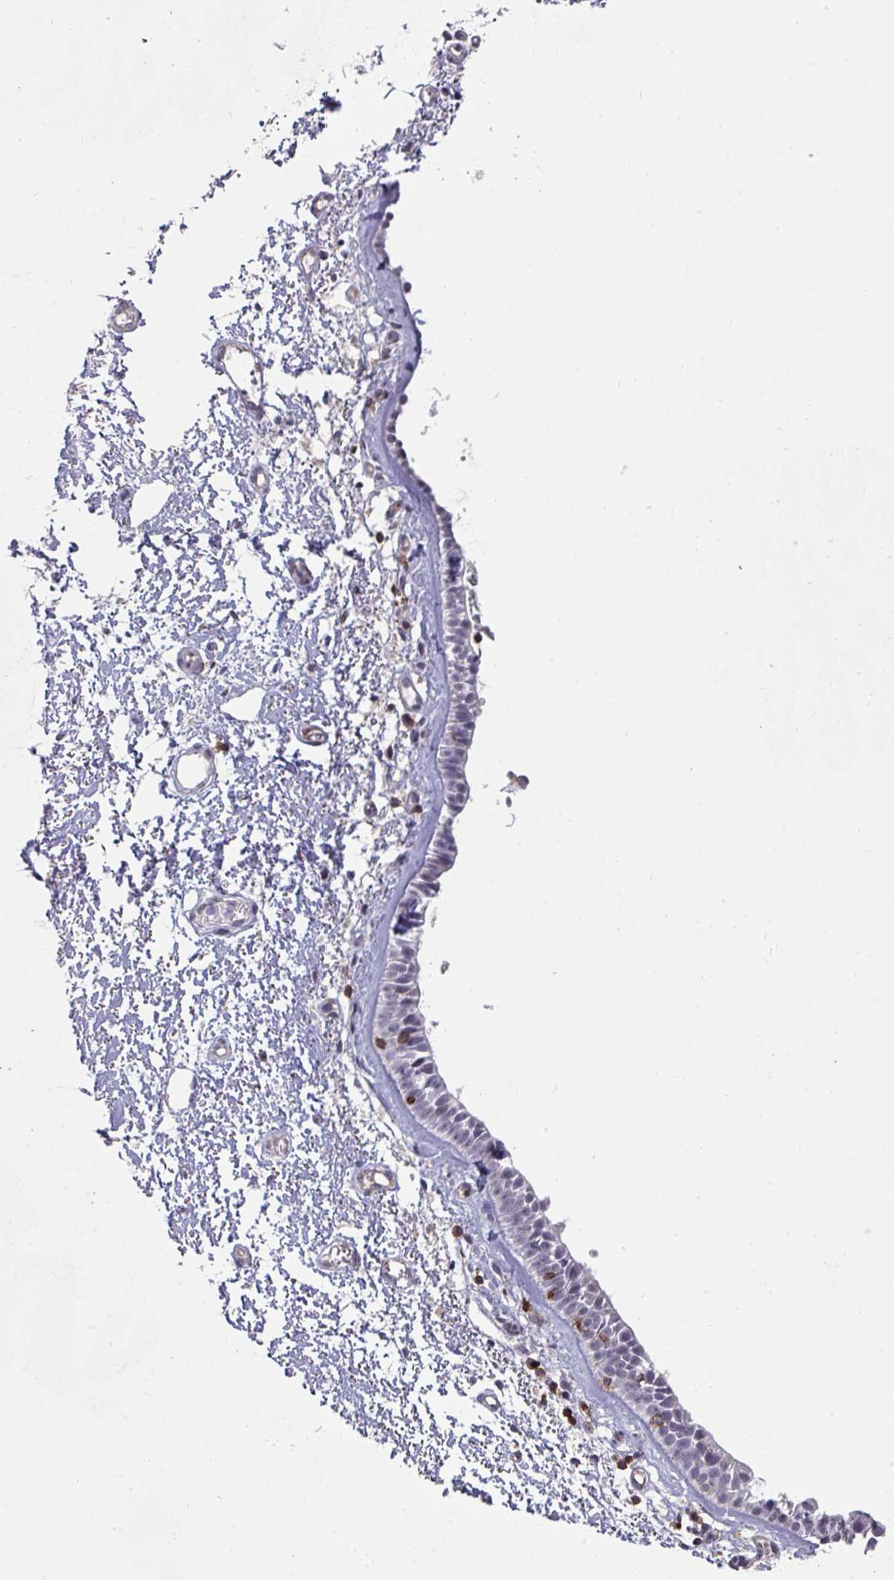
{"staining": {"intensity": "weak", "quantity": "<25%", "location": "nuclear"}, "tissue": "nasopharynx", "cell_type": "Respiratory epithelial cells", "image_type": "normal", "snomed": [{"axis": "morphology", "description": "Normal tissue, NOS"}, {"axis": "topography", "description": "Cartilage tissue"}, {"axis": "topography", "description": "Nasopharynx"}], "caption": "Immunohistochemistry photomicrograph of benign human nasopharynx stained for a protein (brown), which displays no staining in respiratory epithelial cells.", "gene": "RASAL3", "patient": {"sex": "male", "age": 56}}